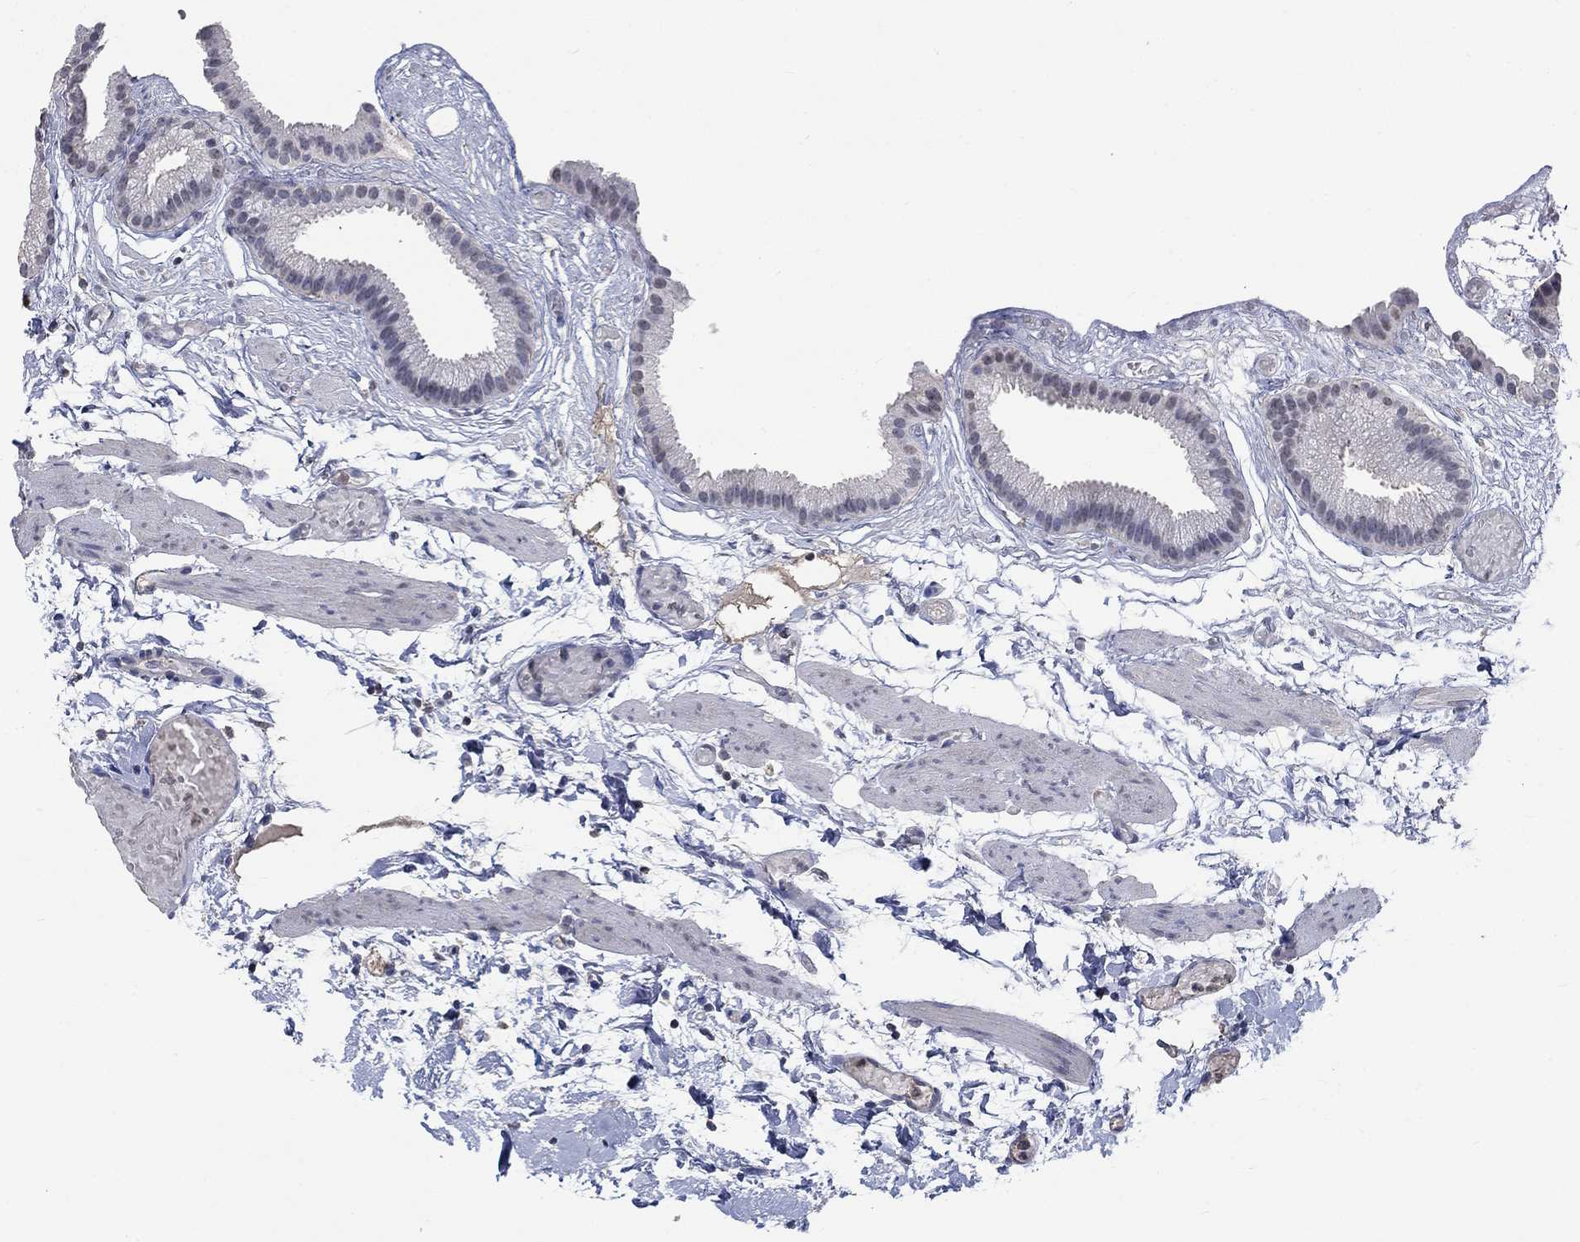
{"staining": {"intensity": "negative", "quantity": "none", "location": "none"}, "tissue": "gallbladder", "cell_type": "Glandular cells", "image_type": "normal", "snomed": [{"axis": "morphology", "description": "Normal tissue, NOS"}, {"axis": "topography", "description": "Gallbladder"}], "caption": "Protein analysis of normal gallbladder exhibits no significant expression in glandular cells. (Brightfield microscopy of DAB IHC at high magnification).", "gene": "ZBTB18", "patient": {"sex": "female", "age": 45}}